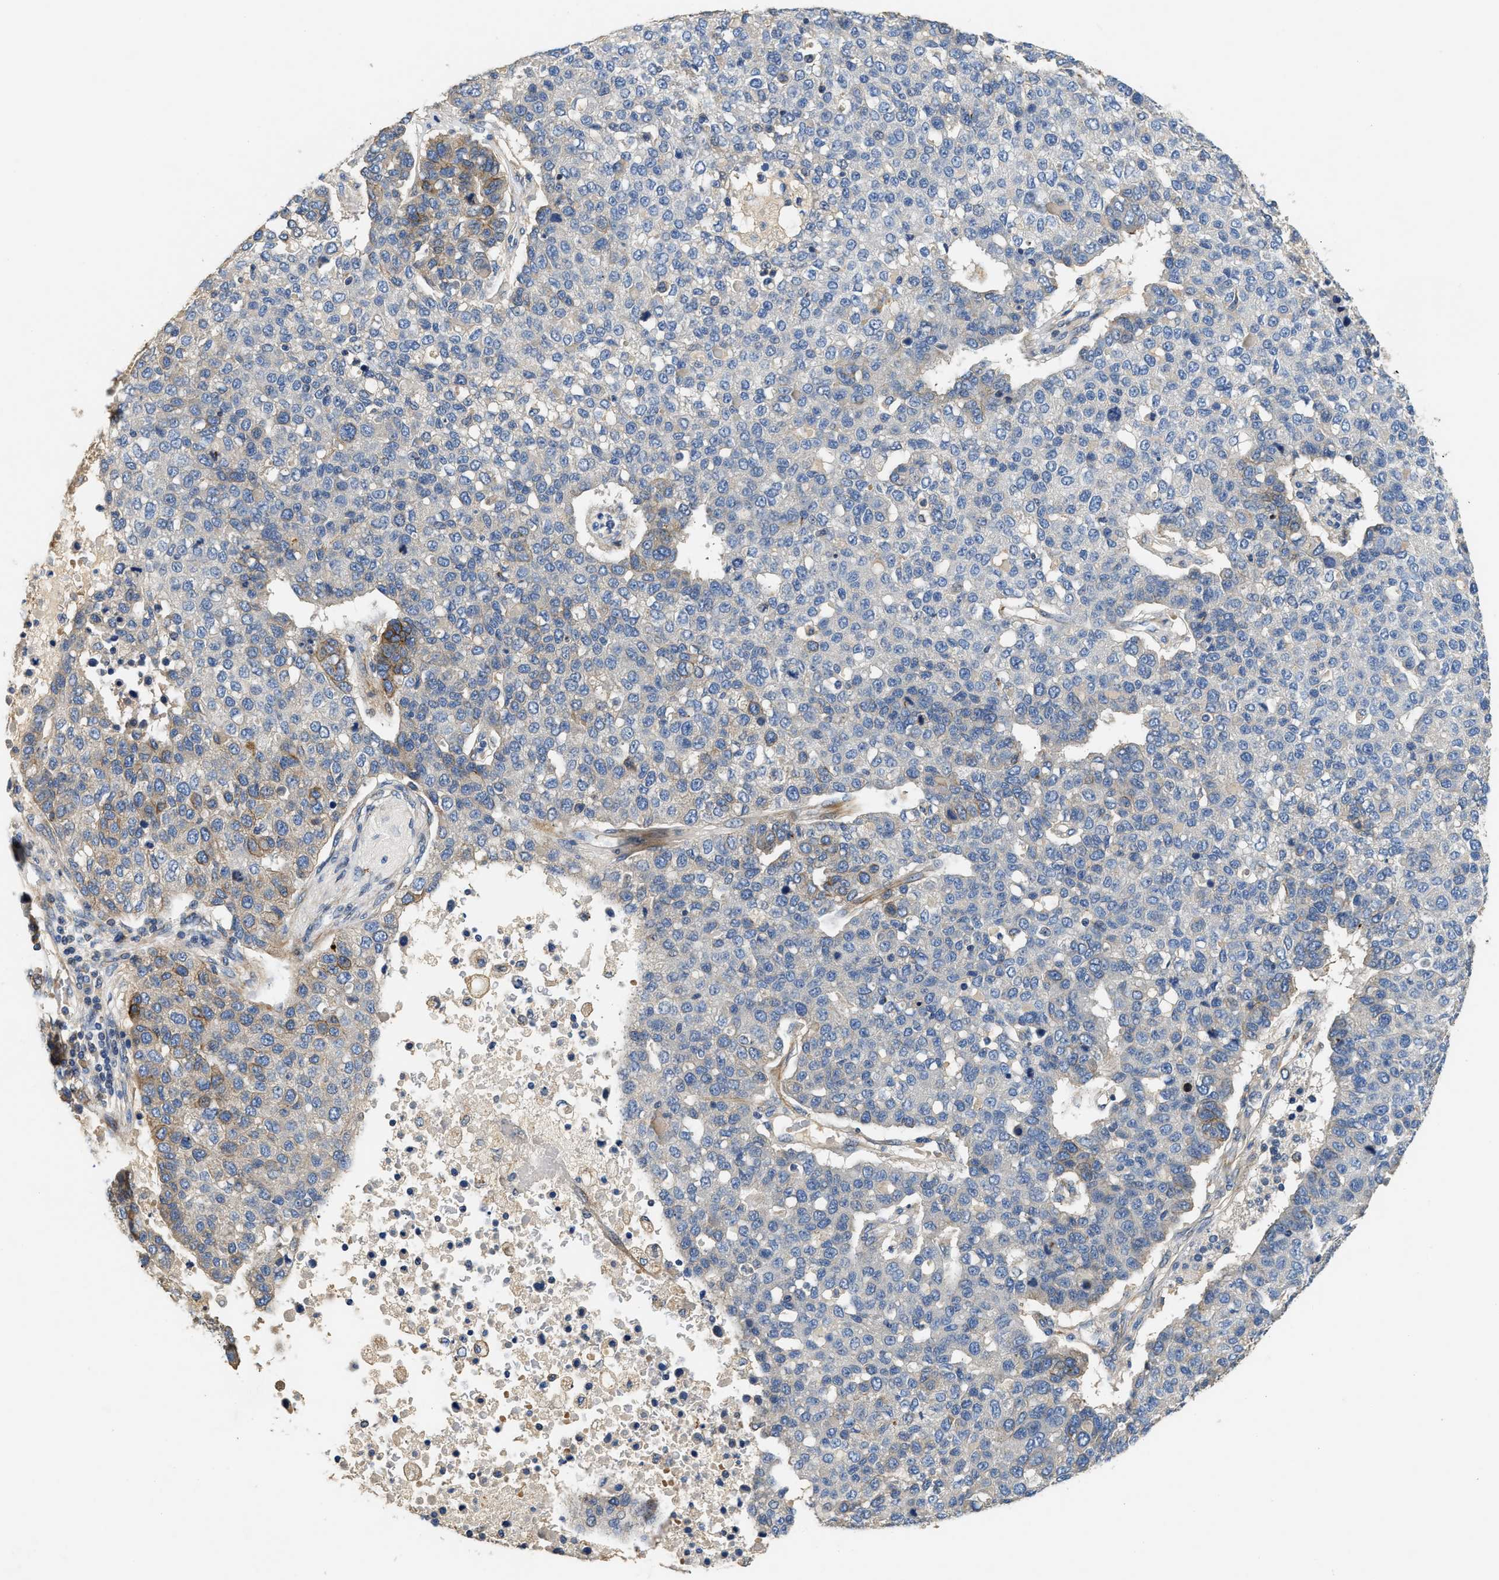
{"staining": {"intensity": "negative", "quantity": "none", "location": "none"}, "tissue": "pancreatic cancer", "cell_type": "Tumor cells", "image_type": "cancer", "snomed": [{"axis": "morphology", "description": "Adenocarcinoma, NOS"}, {"axis": "topography", "description": "Pancreas"}], "caption": "This is an IHC photomicrograph of human adenocarcinoma (pancreatic). There is no staining in tumor cells.", "gene": "IL17RC", "patient": {"sex": "female", "age": 61}}